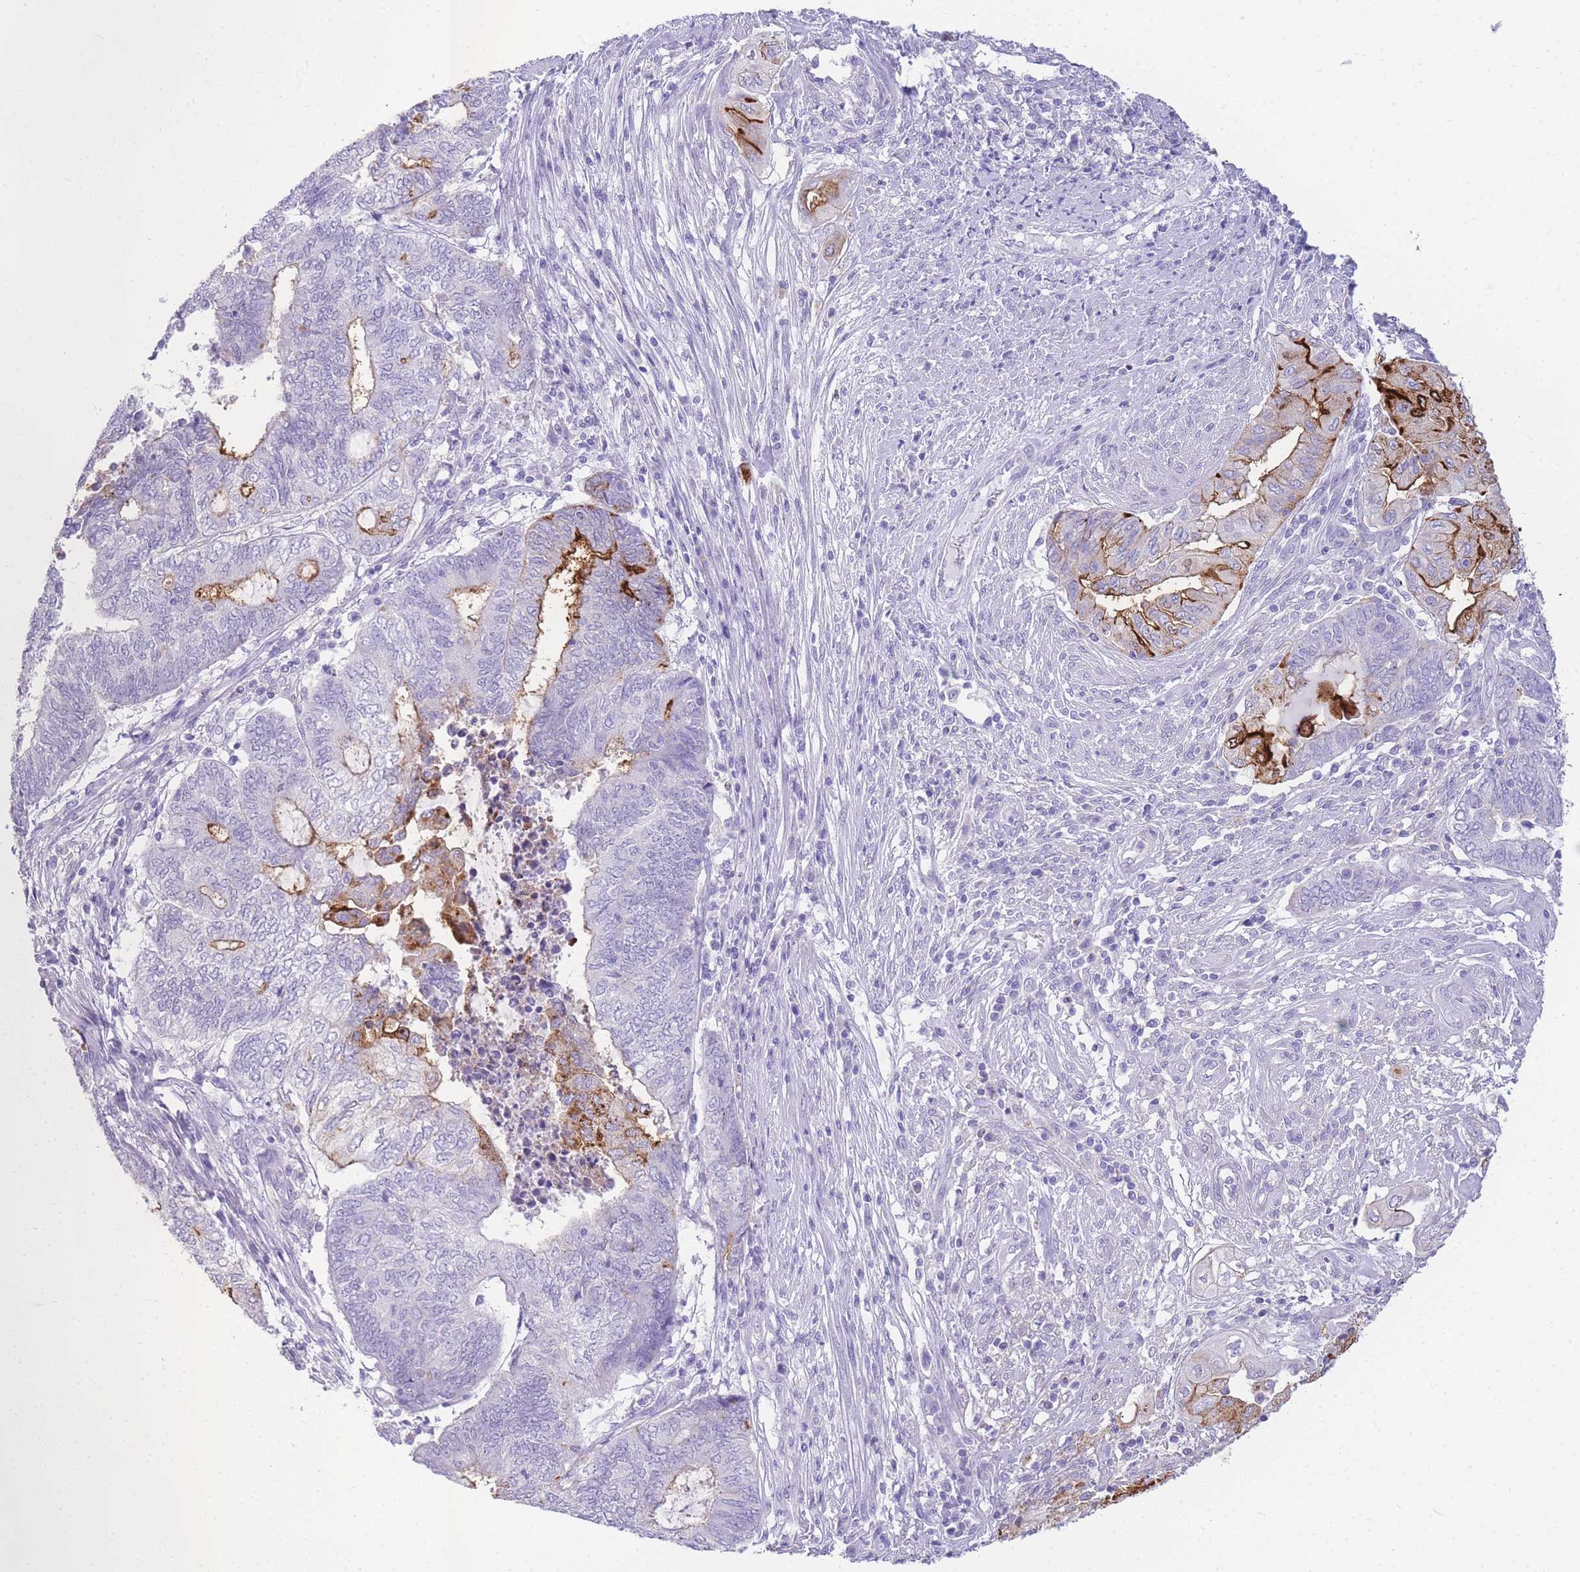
{"staining": {"intensity": "strong", "quantity": "<25%", "location": "cytoplasmic/membranous"}, "tissue": "endometrial cancer", "cell_type": "Tumor cells", "image_type": "cancer", "snomed": [{"axis": "morphology", "description": "Adenocarcinoma, NOS"}, {"axis": "topography", "description": "Uterus"}, {"axis": "topography", "description": "Endometrium"}], "caption": "Adenocarcinoma (endometrial) stained for a protein (brown) displays strong cytoplasmic/membranous positive positivity in about <25% of tumor cells.", "gene": "DPP4", "patient": {"sex": "female", "age": 70}}